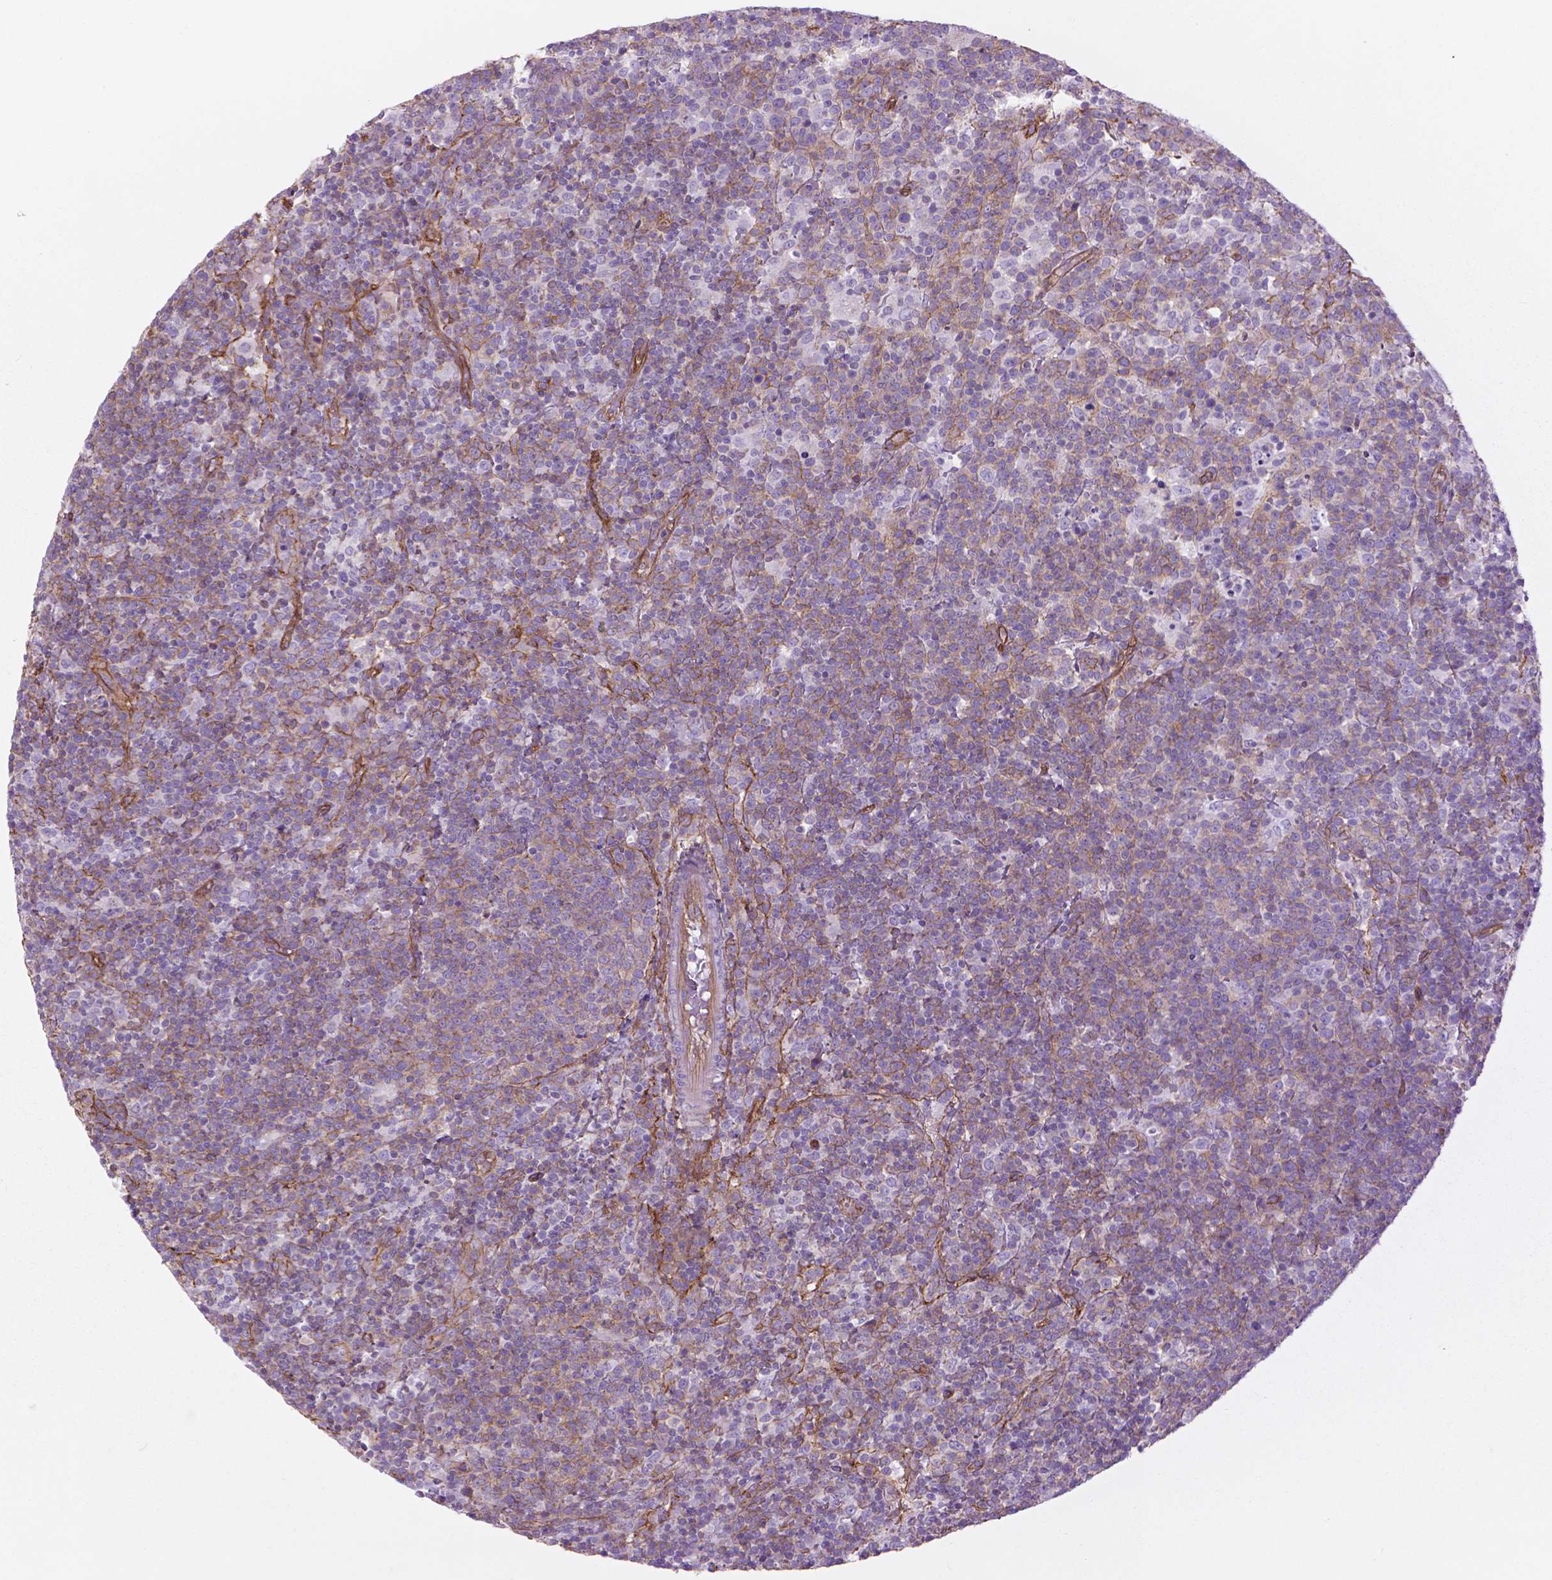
{"staining": {"intensity": "weak", "quantity": "<25%", "location": "cytoplasmic/membranous"}, "tissue": "lymphoma", "cell_type": "Tumor cells", "image_type": "cancer", "snomed": [{"axis": "morphology", "description": "Malignant lymphoma, non-Hodgkin's type, High grade"}, {"axis": "topography", "description": "Lymph node"}], "caption": "High power microscopy histopathology image of an immunohistochemistry (IHC) micrograph of high-grade malignant lymphoma, non-Hodgkin's type, revealing no significant staining in tumor cells. The staining is performed using DAB brown chromogen with nuclei counter-stained in using hematoxylin.", "gene": "TENT5A", "patient": {"sex": "male", "age": 61}}